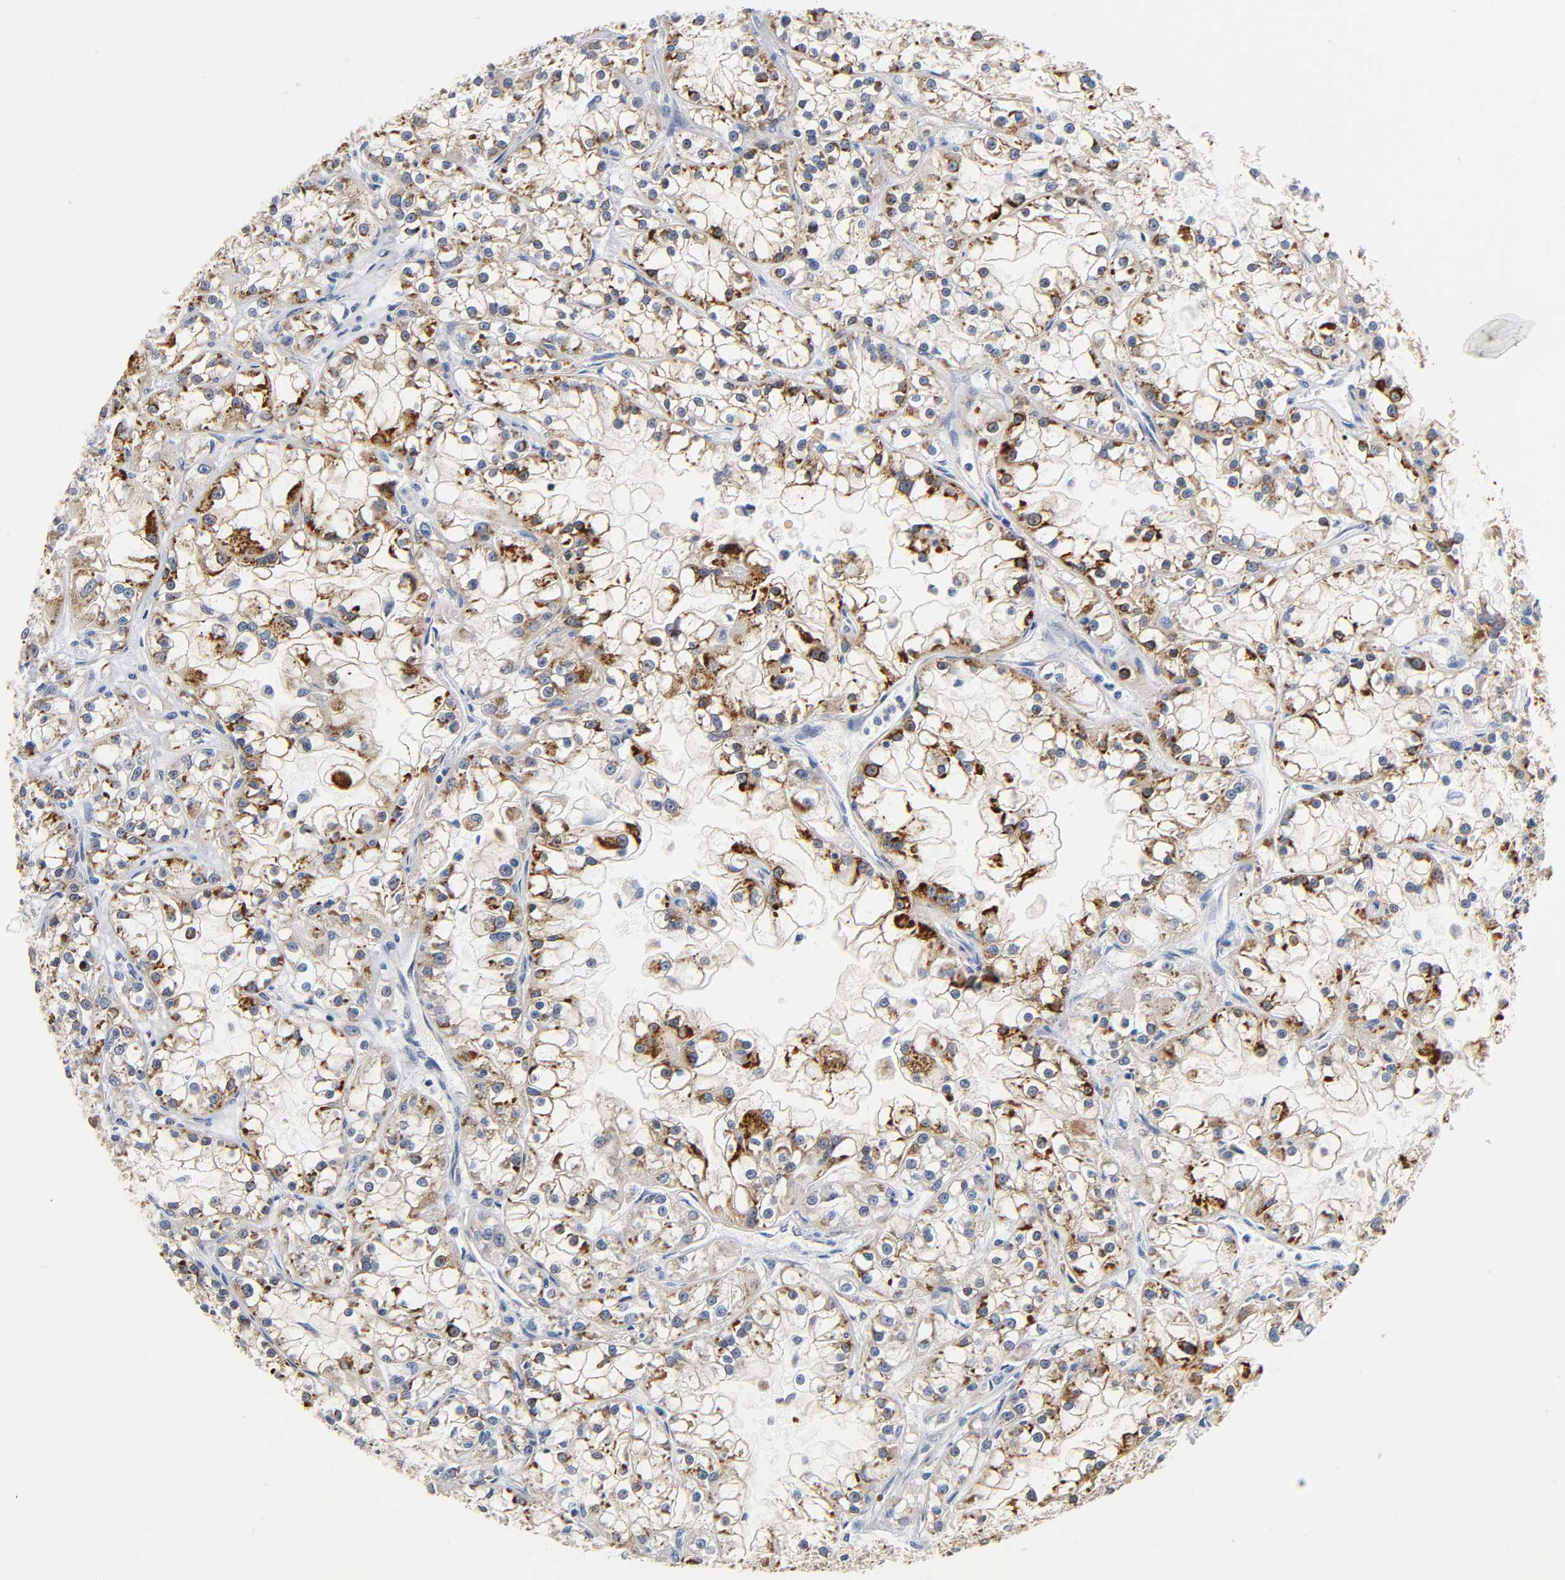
{"staining": {"intensity": "moderate", "quantity": "25%-75%", "location": "cytoplasmic/membranous"}, "tissue": "renal cancer", "cell_type": "Tumor cells", "image_type": "cancer", "snomed": [{"axis": "morphology", "description": "Adenocarcinoma, NOS"}, {"axis": "topography", "description": "Kidney"}], "caption": "This is an image of immunohistochemistry (IHC) staining of renal cancer, which shows moderate positivity in the cytoplasmic/membranous of tumor cells.", "gene": "FYN", "patient": {"sex": "female", "age": 52}}